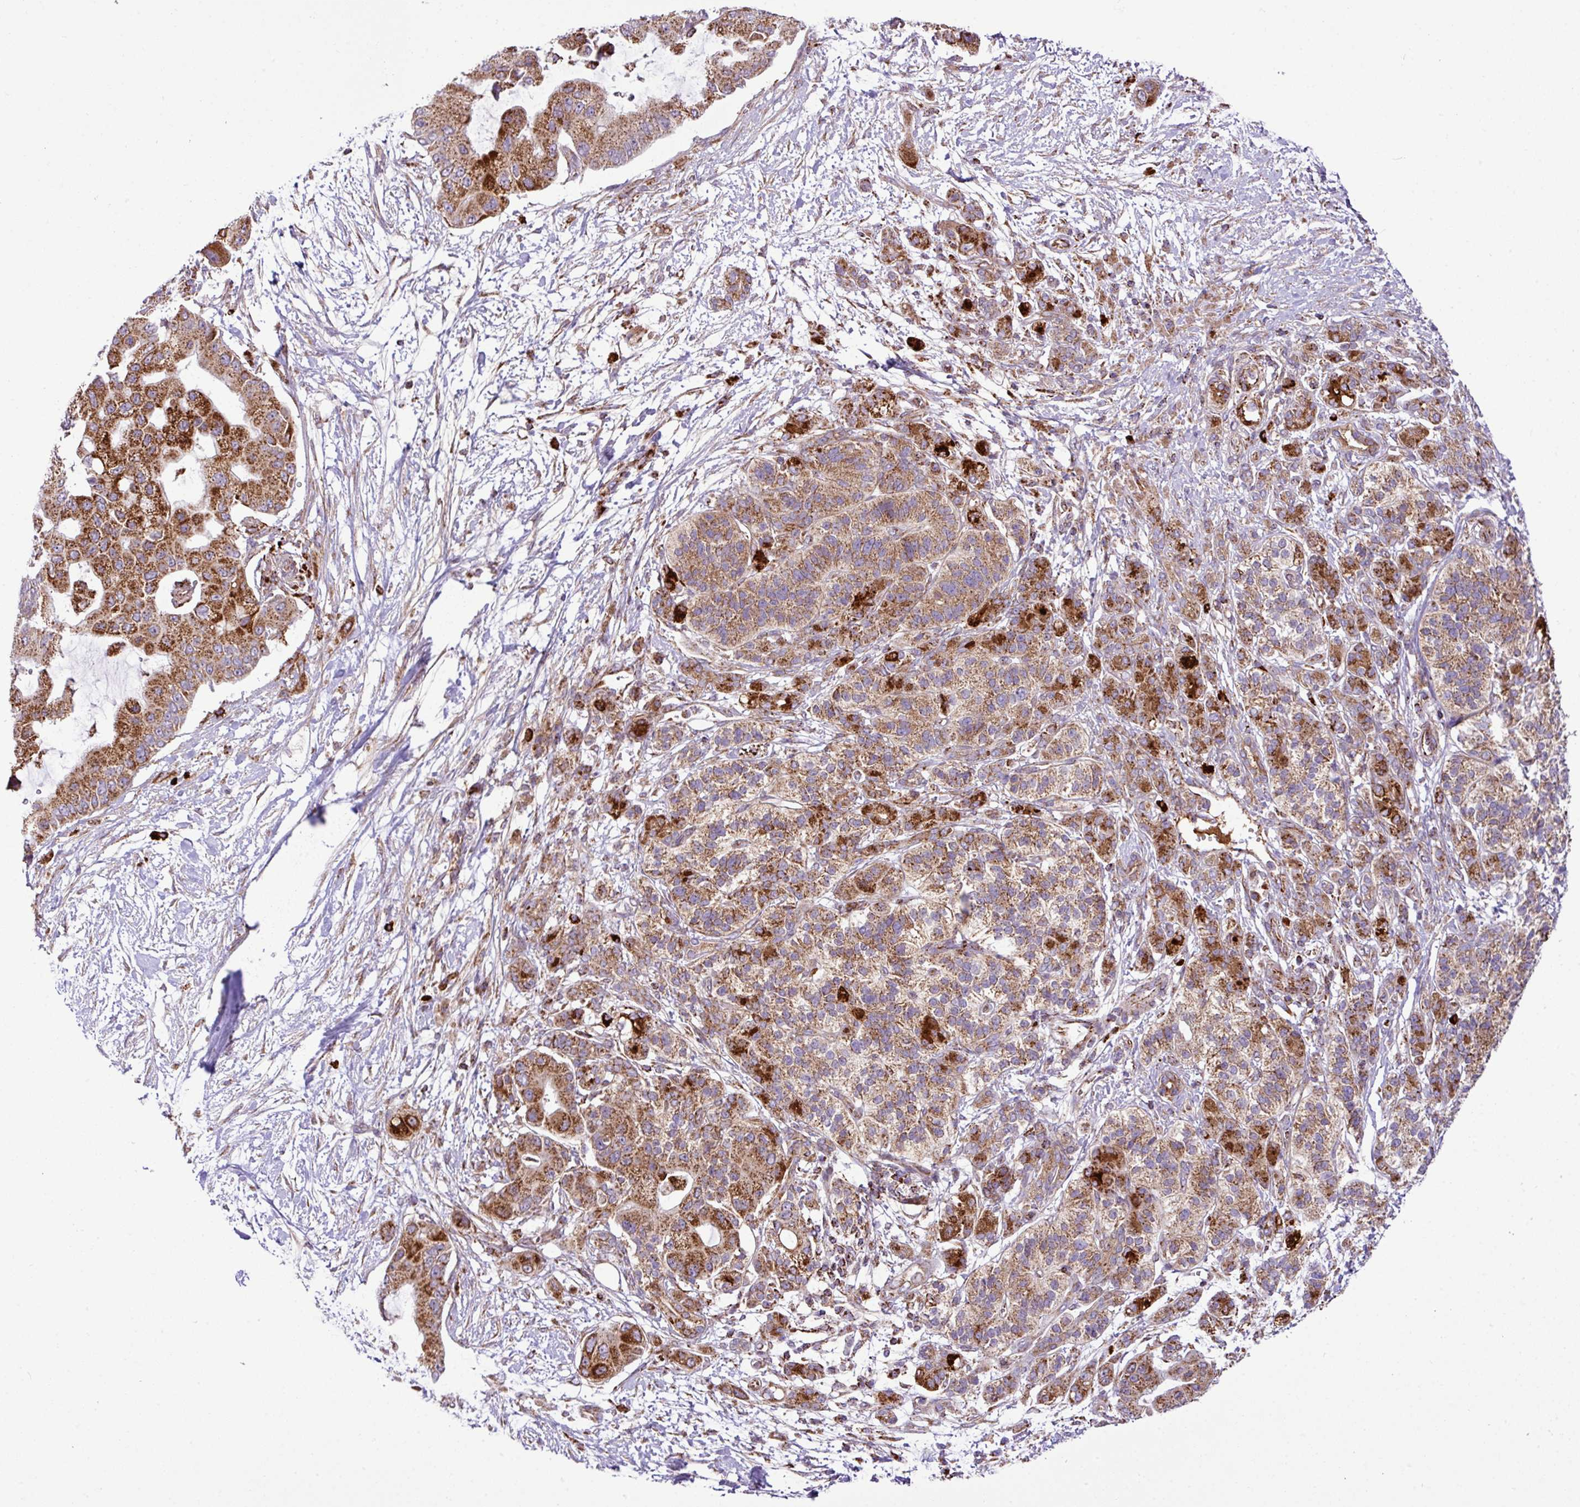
{"staining": {"intensity": "strong", "quantity": ">75%", "location": "cytoplasmic/membranous"}, "tissue": "pancreatic cancer", "cell_type": "Tumor cells", "image_type": "cancer", "snomed": [{"axis": "morphology", "description": "Adenocarcinoma, NOS"}, {"axis": "topography", "description": "Pancreas"}], "caption": "Tumor cells exhibit high levels of strong cytoplasmic/membranous positivity in approximately >75% of cells in pancreatic adenocarcinoma.", "gene": "ZNF569", "patient": {"sex": "male", "age": 57}}